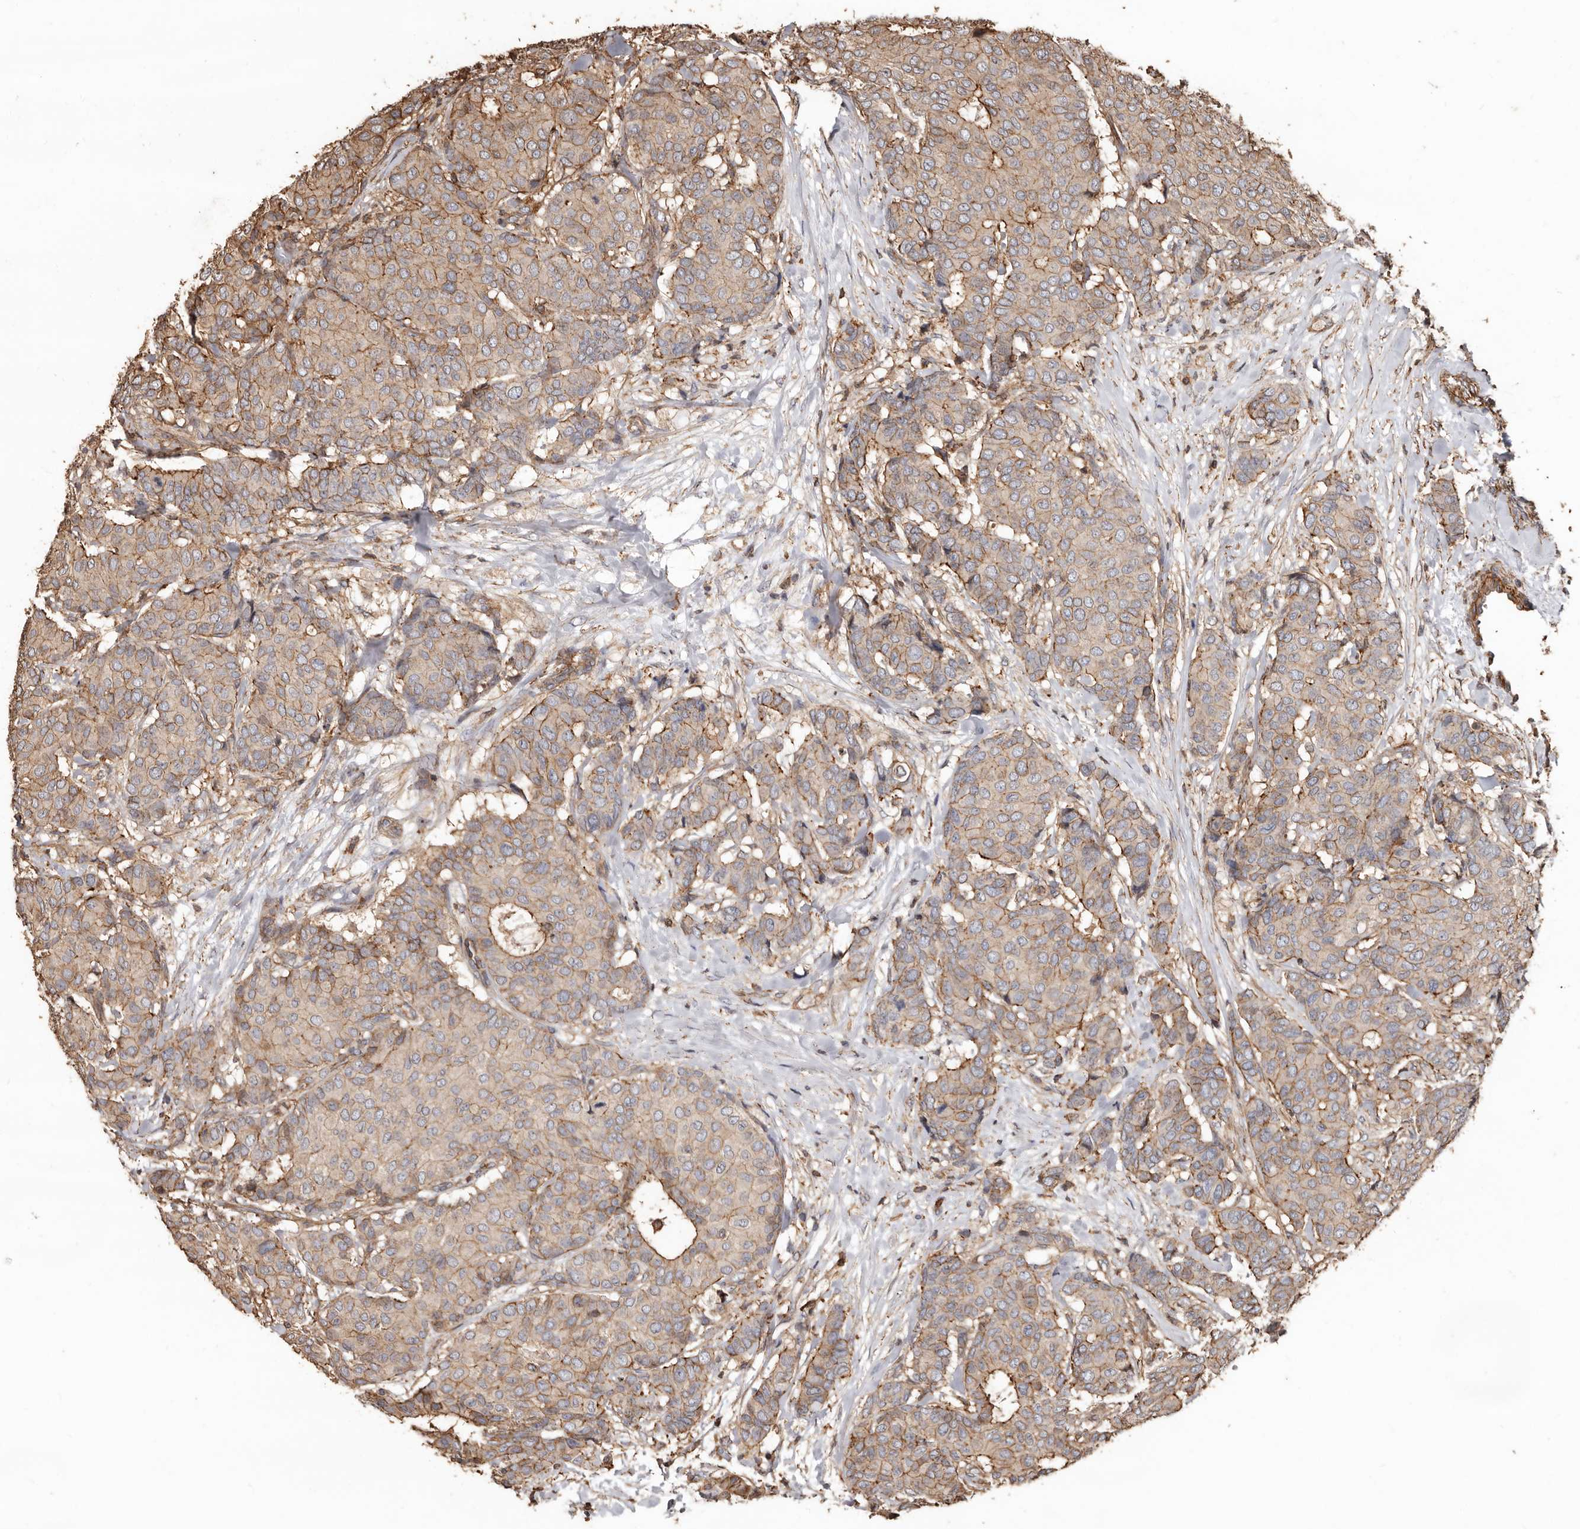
{"staining": {"intensity": "moderate", "quantity": "25%-75%", "location": "cytoplasmic/membranous"}, "tissue": "breast cancer", "cell_type": "Tumor cells", "image_type": "cancer", "snomed": [{"axis": "morphology", "description": "Duct carcinoma"}, {"axis": "topography", "description": "Breast"}], "caption": "Protein expression analysis of human breast intraductal carcinoma reveals moderate cytoplasmic/membranous positivity in about 25%-75% of tumor cells.", "gene": "GSK3A", "patient": {"sex": "female", "age": 75}}